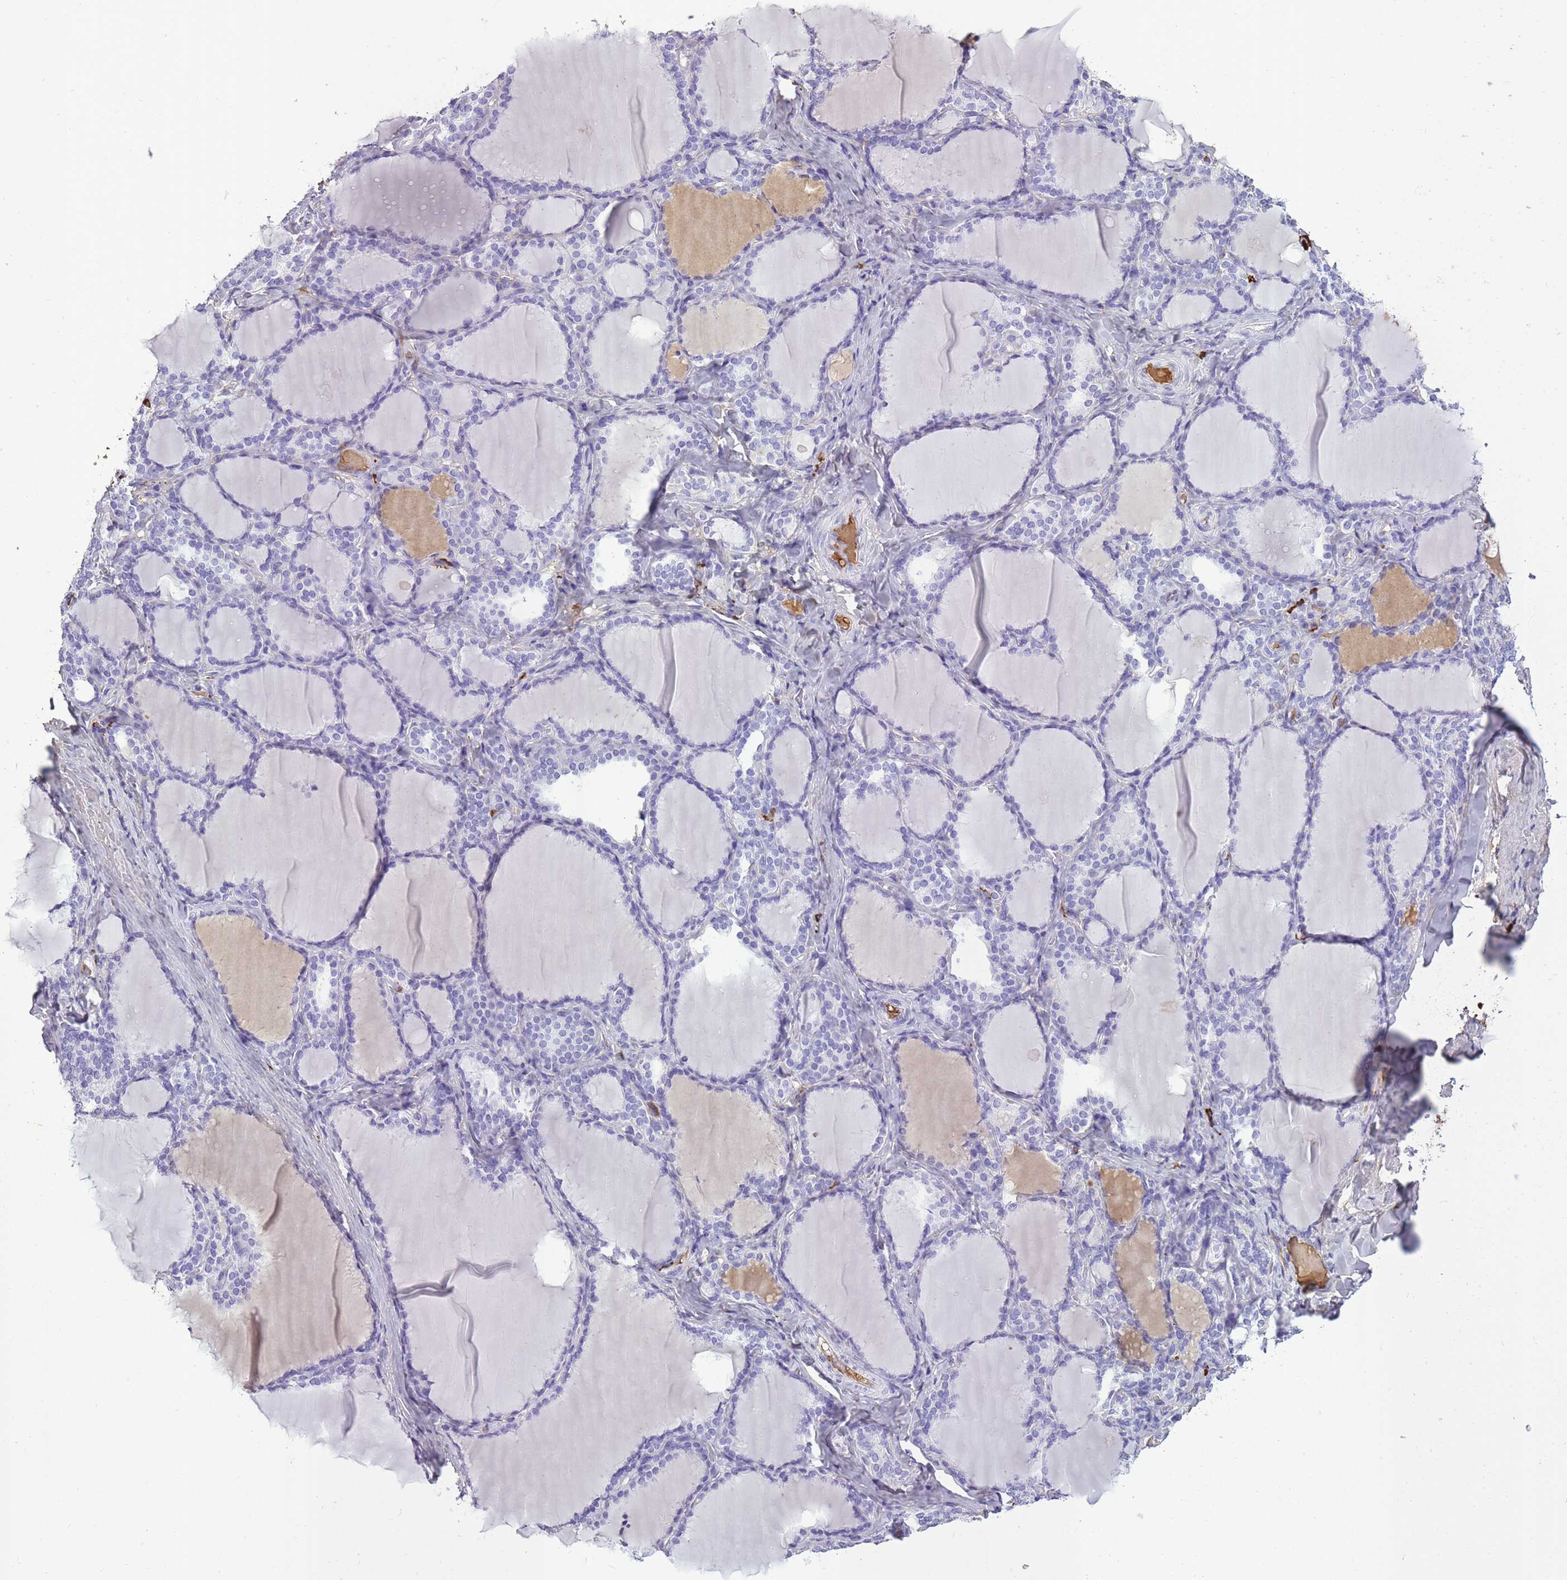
{"staining": {"intensity": "negative", "quantity": "none", "location": "none"}, "tissue": "thyroid gland", "cell_type": "Glandular cells", "image_type": "normal", "snomed": [{"axis": "morphology", "description": "Normal tissue, NOS"}, {"axis": "topography", "description": "Thyroid gland"}], "caption": "IHC micrograph of benign thyroid gland stained for a protein (brown), which shows no staining in glandular cells.", "gene": "IGKV1", "patient": {"sex": "female", "age": 31}}